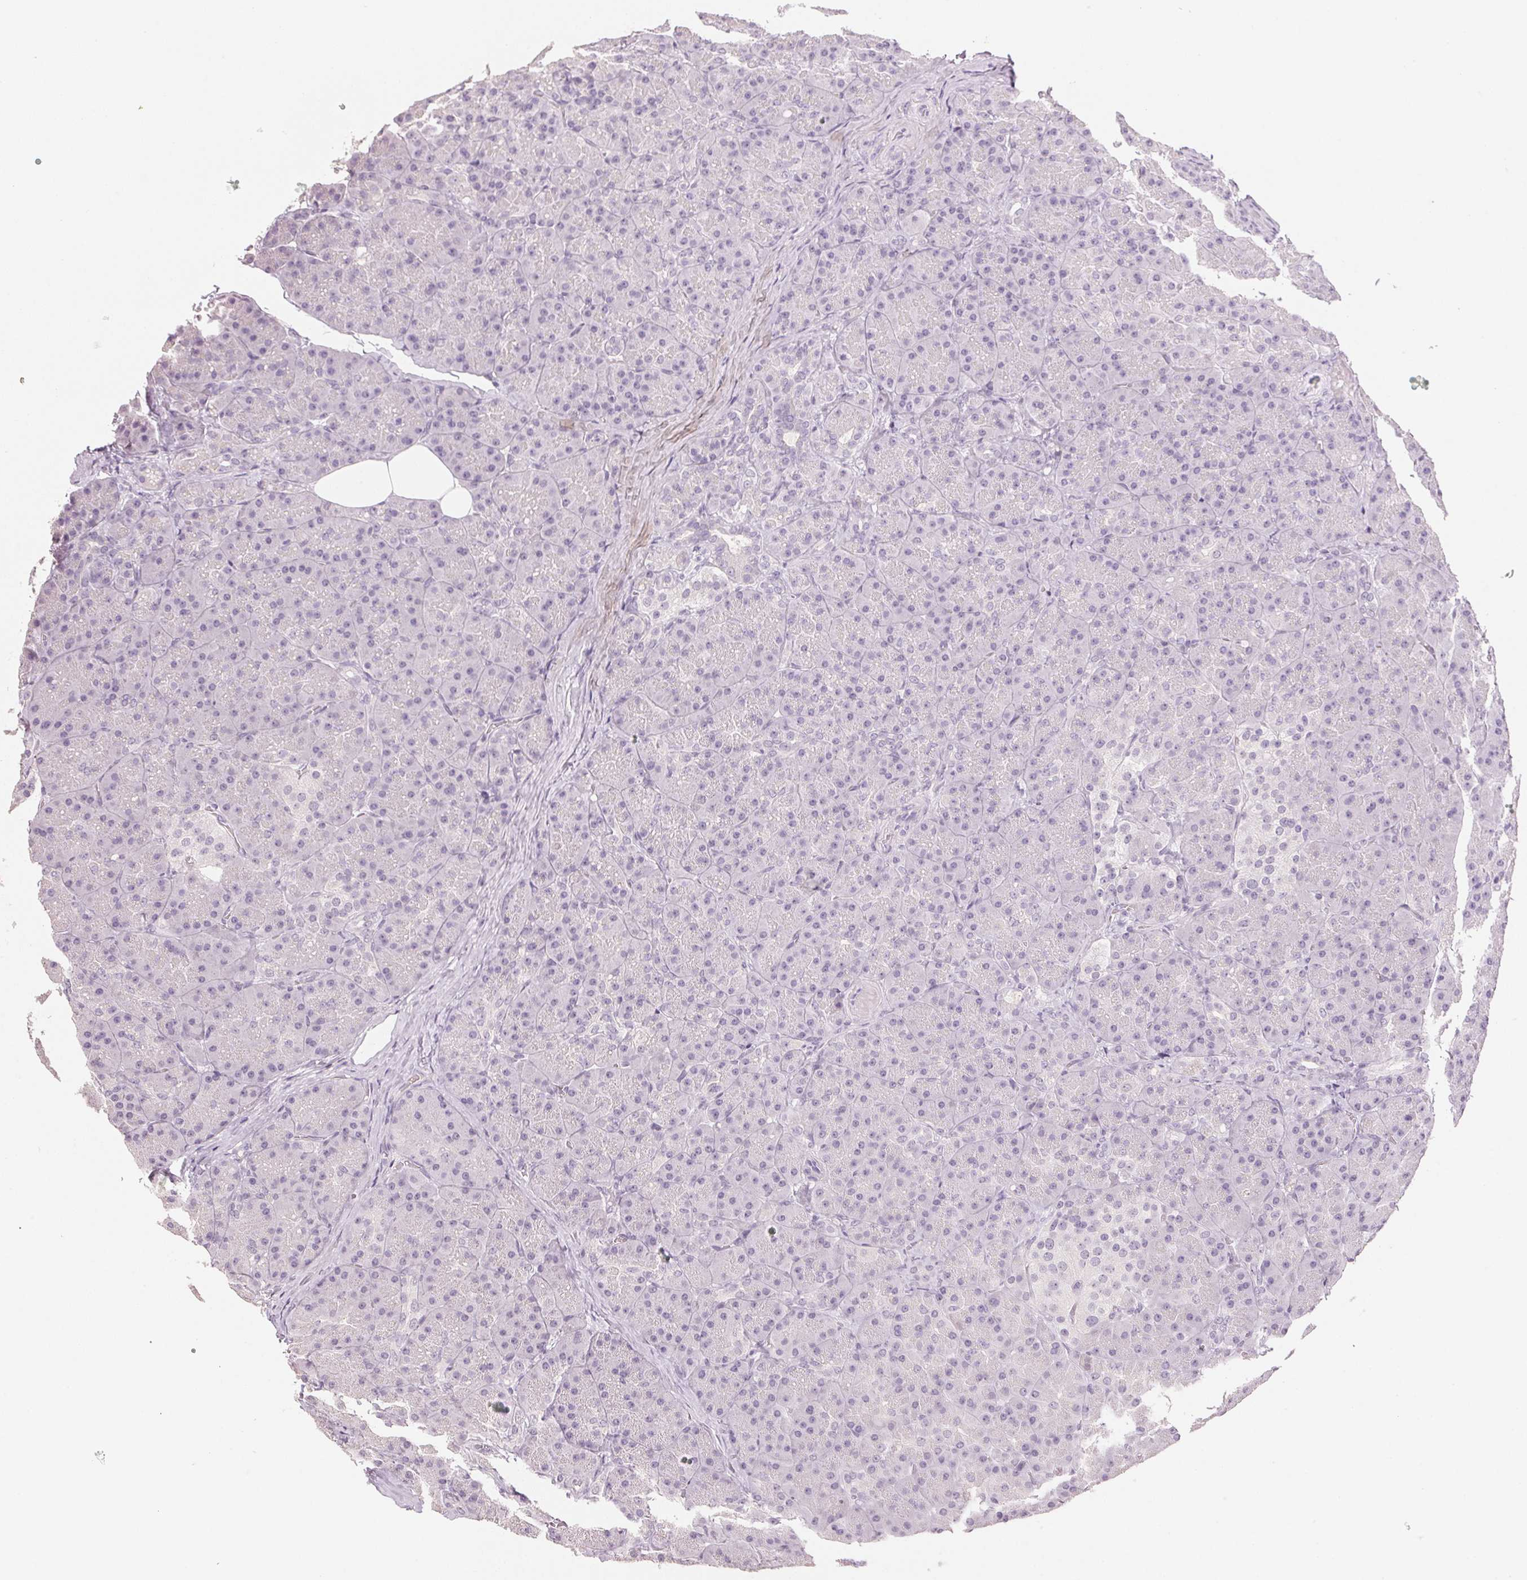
{"staining": {"intensity": "negative", "quantity": "none", "location": "none"}, "tissue": "pancreas", "cell_type": "Exocrine glandular cells", "image_type": "normal", "snomed": [{"axis": "morphology", "description": "Normal tissue, NOS"}, {"axis": "topography", "description": "Pancreas"}], "caption": "Image shows no significant protein staining in exocrine glandular cells of benign pancreas.", "gene": "IGFBP1", "patient": {"sex": "male", "age": 57}}